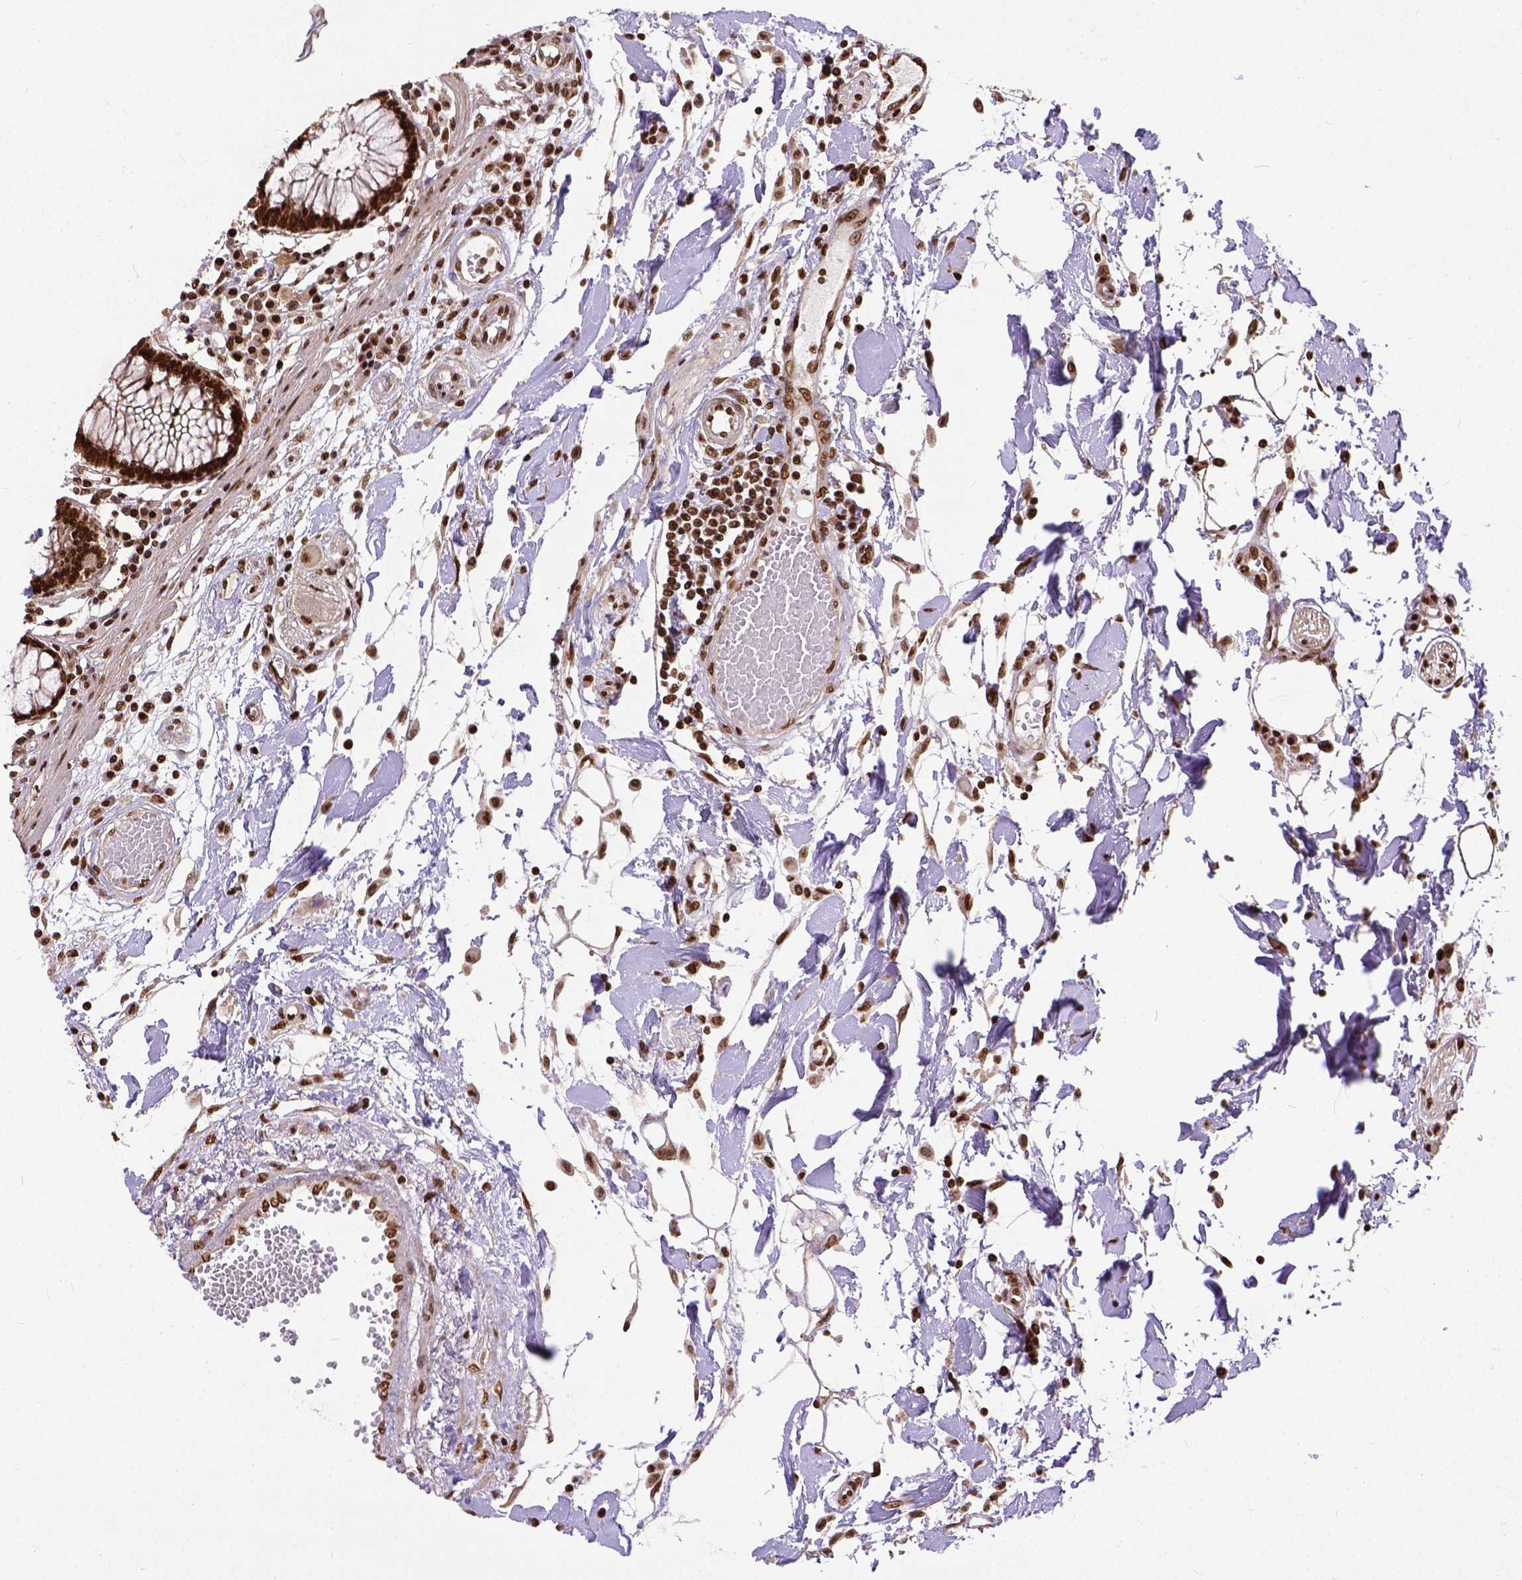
{"staining": {"intensity": "strong", "quantity": ">75%", "location": "nuclear"}, "tissue": "colon", "cell_type": "Endothelial cells", "image_type": "normal", "snomed": [{"axis": "morphology", "description": "Normal tissue, NOS"}, {"axis": "morphology", "description": "Adenocarcinoma, NOS"}, {"axis": "topography", "description": "Colon"}], "caption": "This image demonstrates IHC staining of benign colon, with high strong nuclear expression in approximately >75% of endothelial cells.", "gene": "NACC1", "patient": {"sex": "male", "age": 83}}